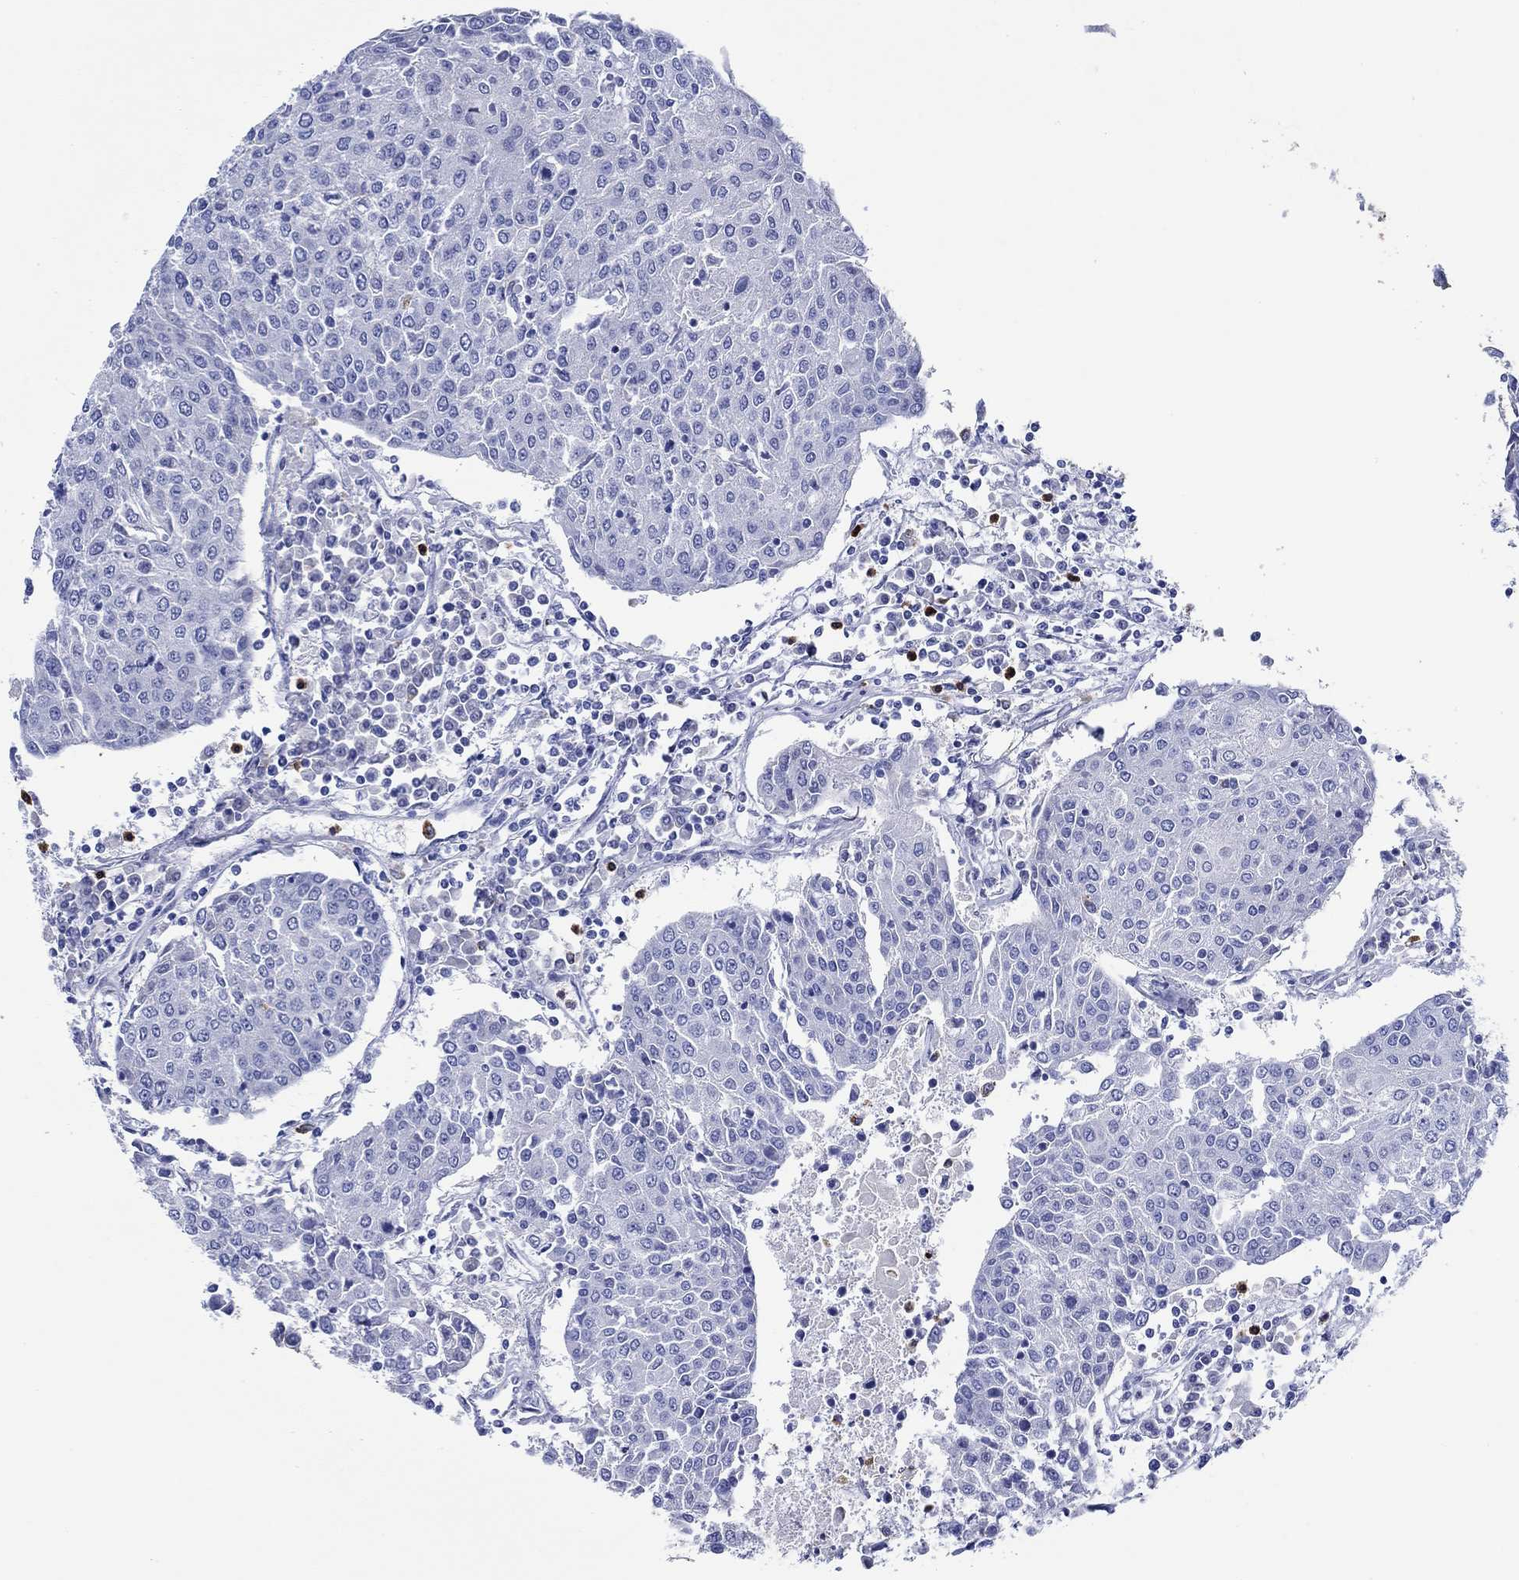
{"staining": {"intensity": "negative", "quantity": "none", "location": "none"}, "tissue": "urothelial cancer", "cell_type": "Tumor cells", "image_type": "cancer", "snomed": [{"axis": "morphology", "description": "Urothelial carcinoma, High grade"}, {"axis": "topography", "description": "Urinary bladder"}], "caption": "Immunohistochemistry (IHC) of urothelial carcinoma (high-grade) exhibits no positivity in tumor cells. (Brightfield microscopy of DAB immunohistochemistry (IHC) at high magnification).", "gene": "EPX", "patient": {"sex": "female", "age": 85}}